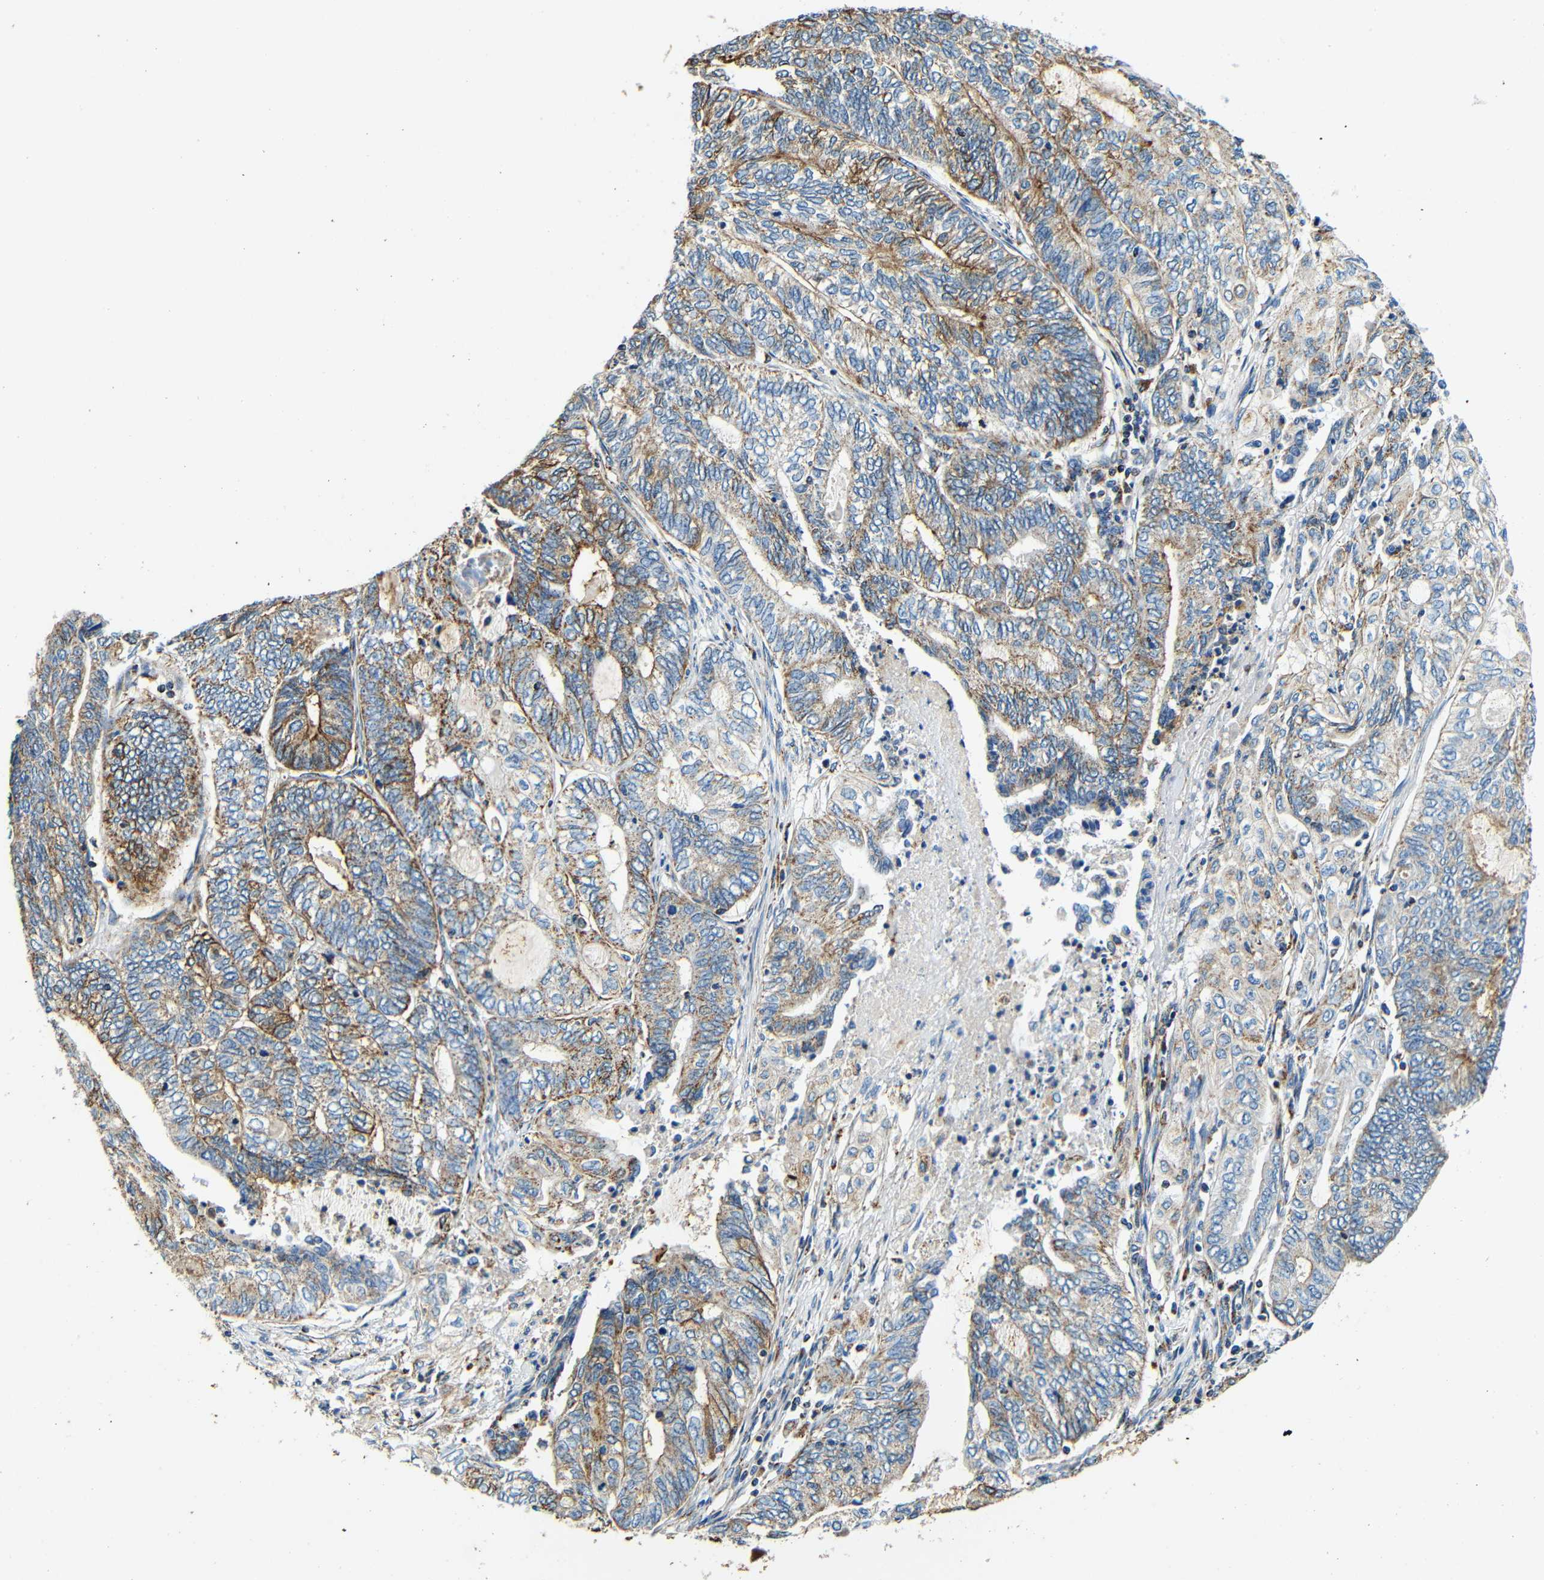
{"staining": {"intensity": "moderate", "quantity": "25%-75%", "location": "cytoplasmic/membranous"}, "tissue": "endometrial cancer", "cell_type": "Tumor cells", "image_type": "cancer", "snomed": [{"axis": "morphology", "description": "Adenocarcinoma, NOS"}, {"axis": "topography", "description": "Uterus"}, {"axis": "topography", "description": "Endometrium"}], "caption": "Endometrial cancer stained with a brown dye displays moderate cytoplasmic/membranous positive expression in approximately 25%-75% of tumor cells.", "gene": "GALNT18", "patient": {"sex": "female", "age": 70}}